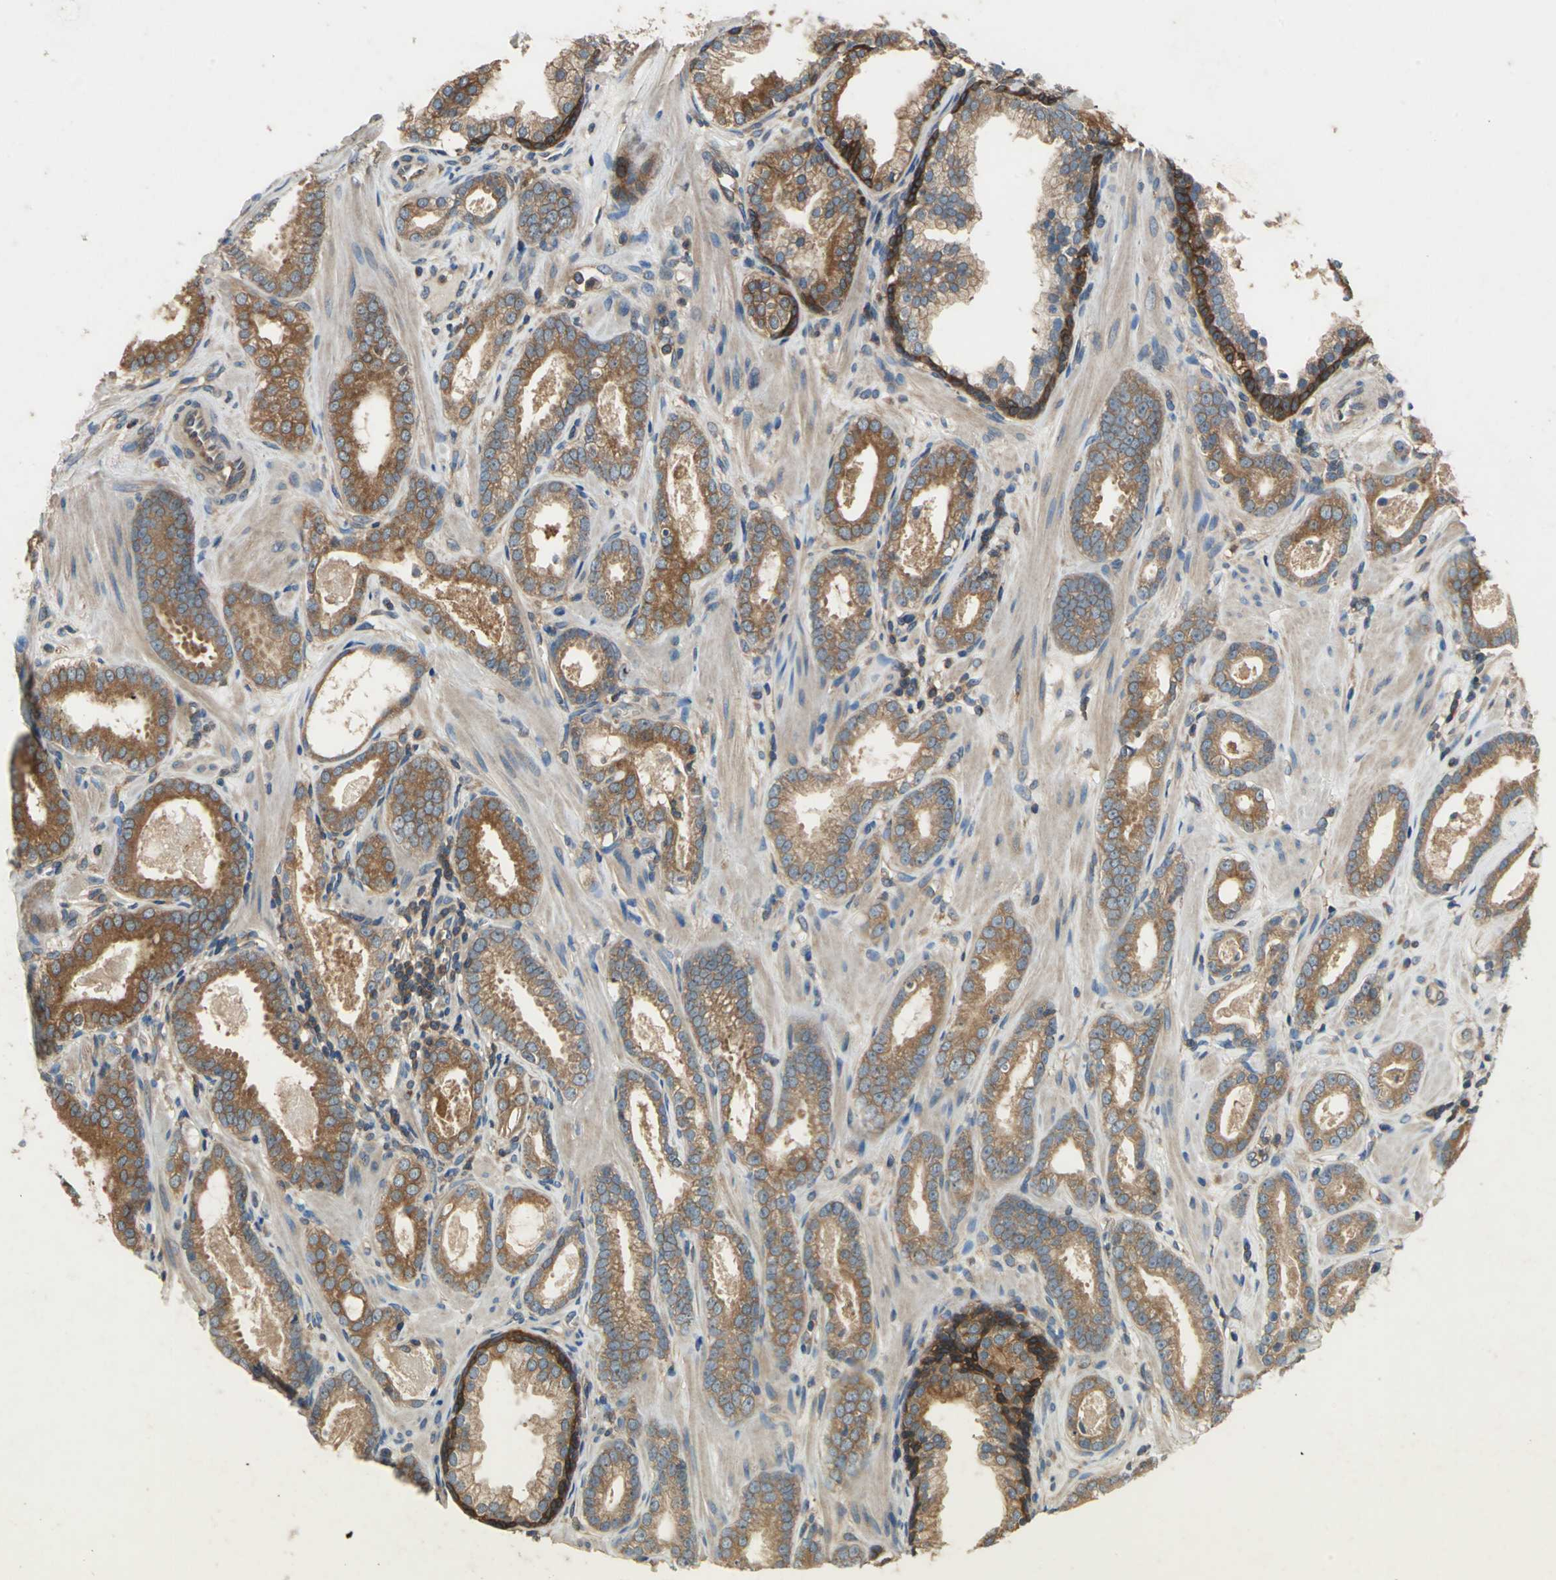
{"staining": {"intensity": "moderate", "quantity": ">75%", "location": "cytoplasmic/membranous"}, "tissue": "prostate cancer", "cell_type": "Tumor cells", "image_type": "cancer", "snomed": [{"axis": "morphology", "description": "Adenocarcinoma, Low grade"}, {"axis": "topography", "description": "Prostate"}], "caption": "Immunohistochemical staining of human prostate adenocarcinoma (low-grade) exhibits medium levels of moderate cytoplasmic/membranous positivity in approximately >75% of tumor cells. The protein of interest is stained brown, and the nuclei are stained in blue (DAB (3,3'-diaminobenzidine) IHC with brightfield microscopy, high magnification).", "gene": "CAPN1", "patient": {"sex": "male", "age": 57}}